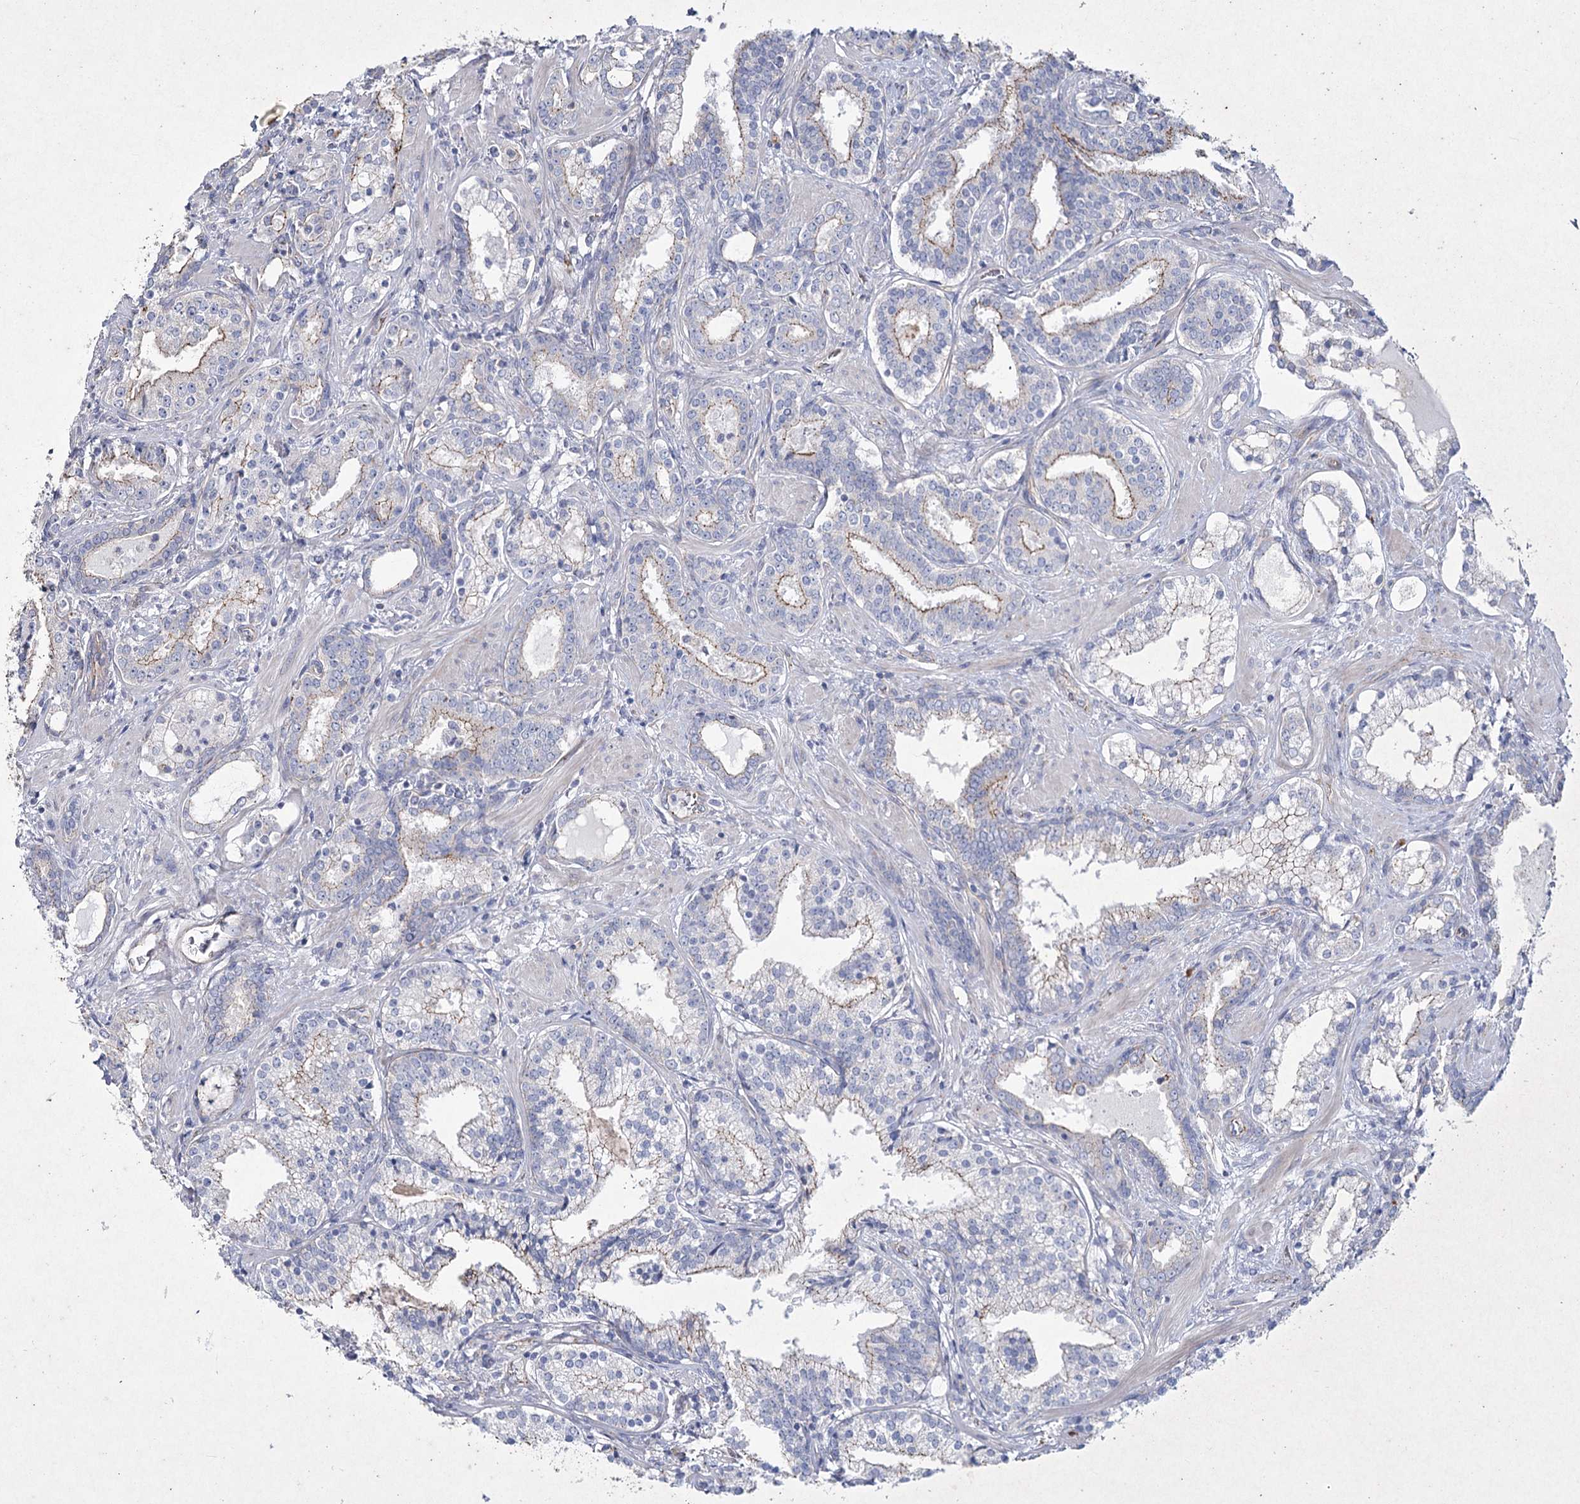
{"staining": {"intensity": "weak", "quantity": "<25%", "location": "cytoplasmic/membranous"}, "tissue": "prostate cancer", "cell_type": "Tumor cells", "image_type": "cancer", "snomed": [{"axis": "morphology", "description": "Adenocarcinoma, High grade"}, {"axis": "topography", "description": "Prostate"}], "caption": "Micrograph shows no protein expression in tumor cells of high-grade adenocarcinoma (prostate) tissue. (Stains: DAB (3,3'-diaminobenzidine) IHC with hematoxylin counter stain, Microscopy: brightfield microscopy at high magnification).", "gene": "LDLRAD3", "patient": {"sex": "male", "age": 58}}